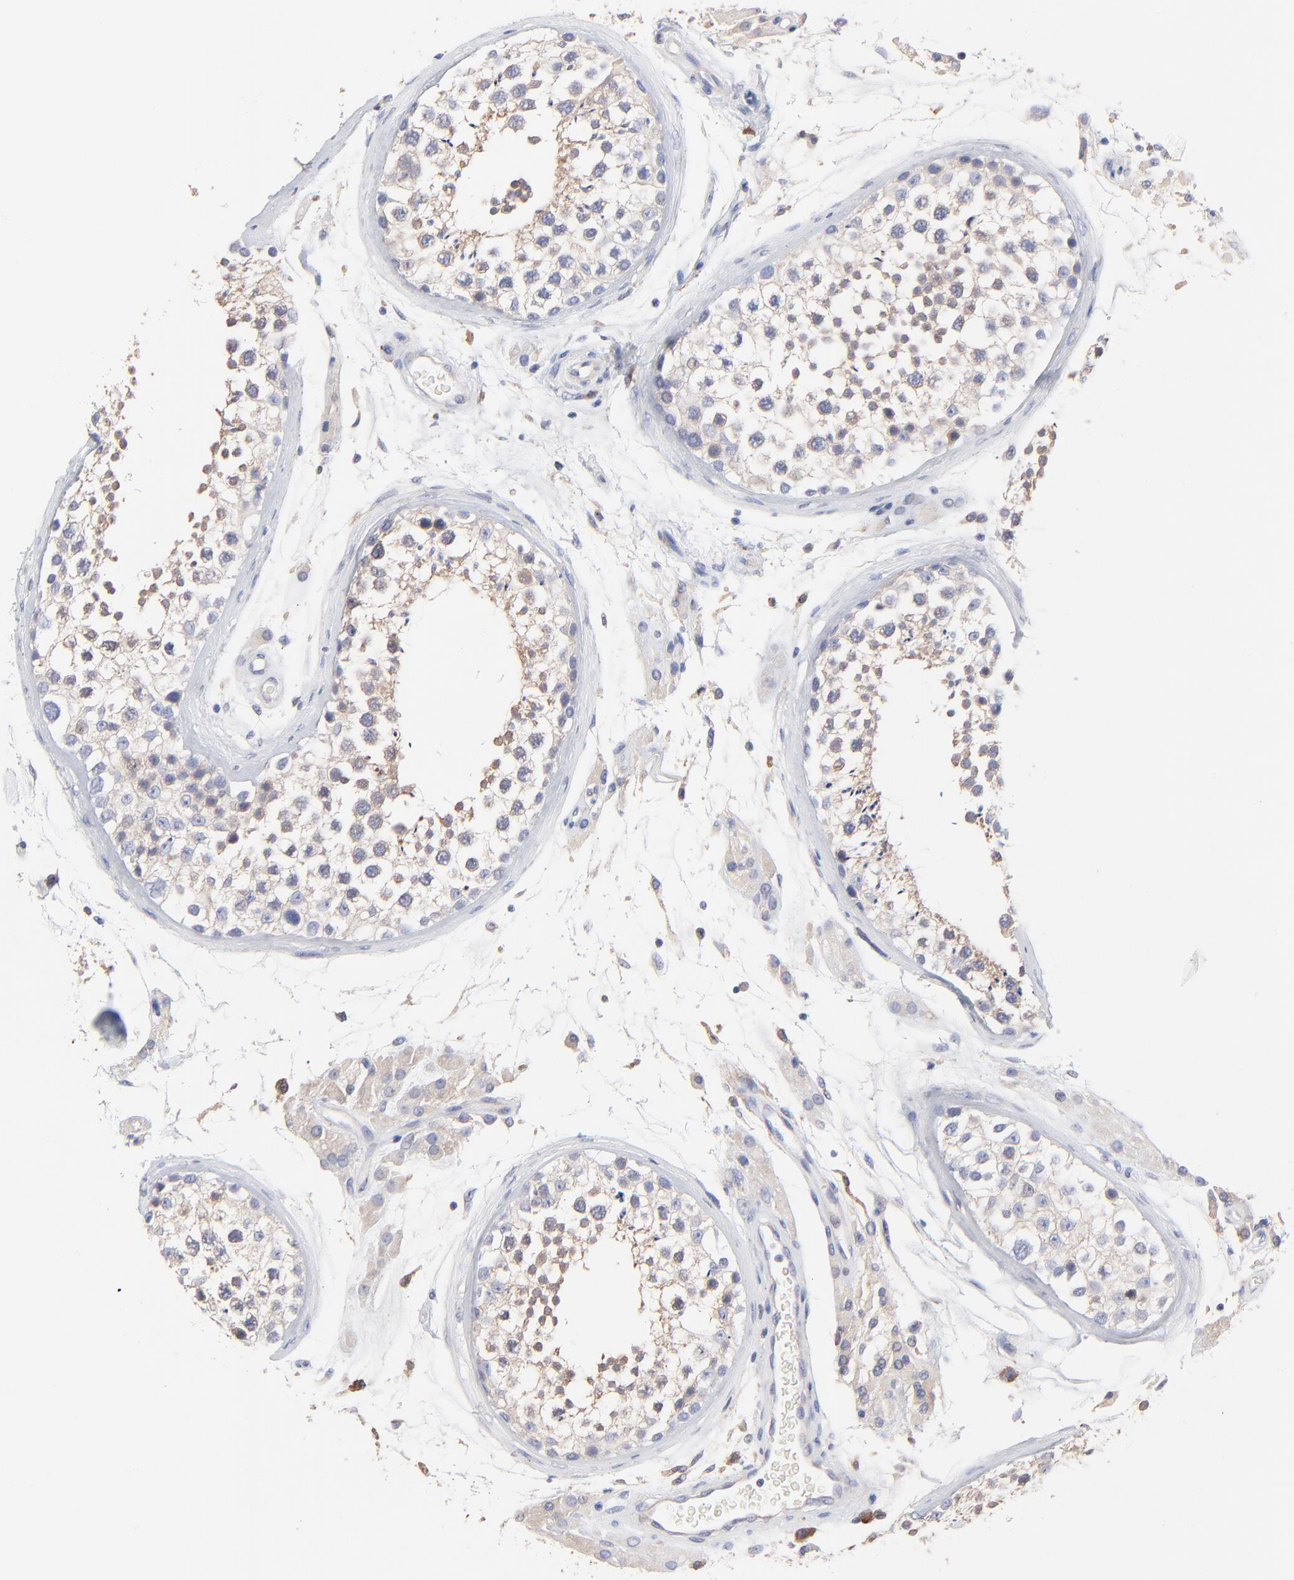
{"staining": {"intensity": "weak", "quantity": ">75%", "location": "cytoplasmic/membranous"}, "tissue": "testis", "cell_type": "Cells in seminiferous ducts", "image_type": "normal", "snomed": [{"axis": "morphology", "description": "Normal tissue, NOS"}, {"axis": "topography", "description": "Testis"}], "caption": "The immunohistochemical stain shows weak cytoplasmic/membranous expression in cells in seminiferous ducts of unremarkable testis.", "gene": "PPFIBP2", "patient": {"sex": "male", "age": 46}}